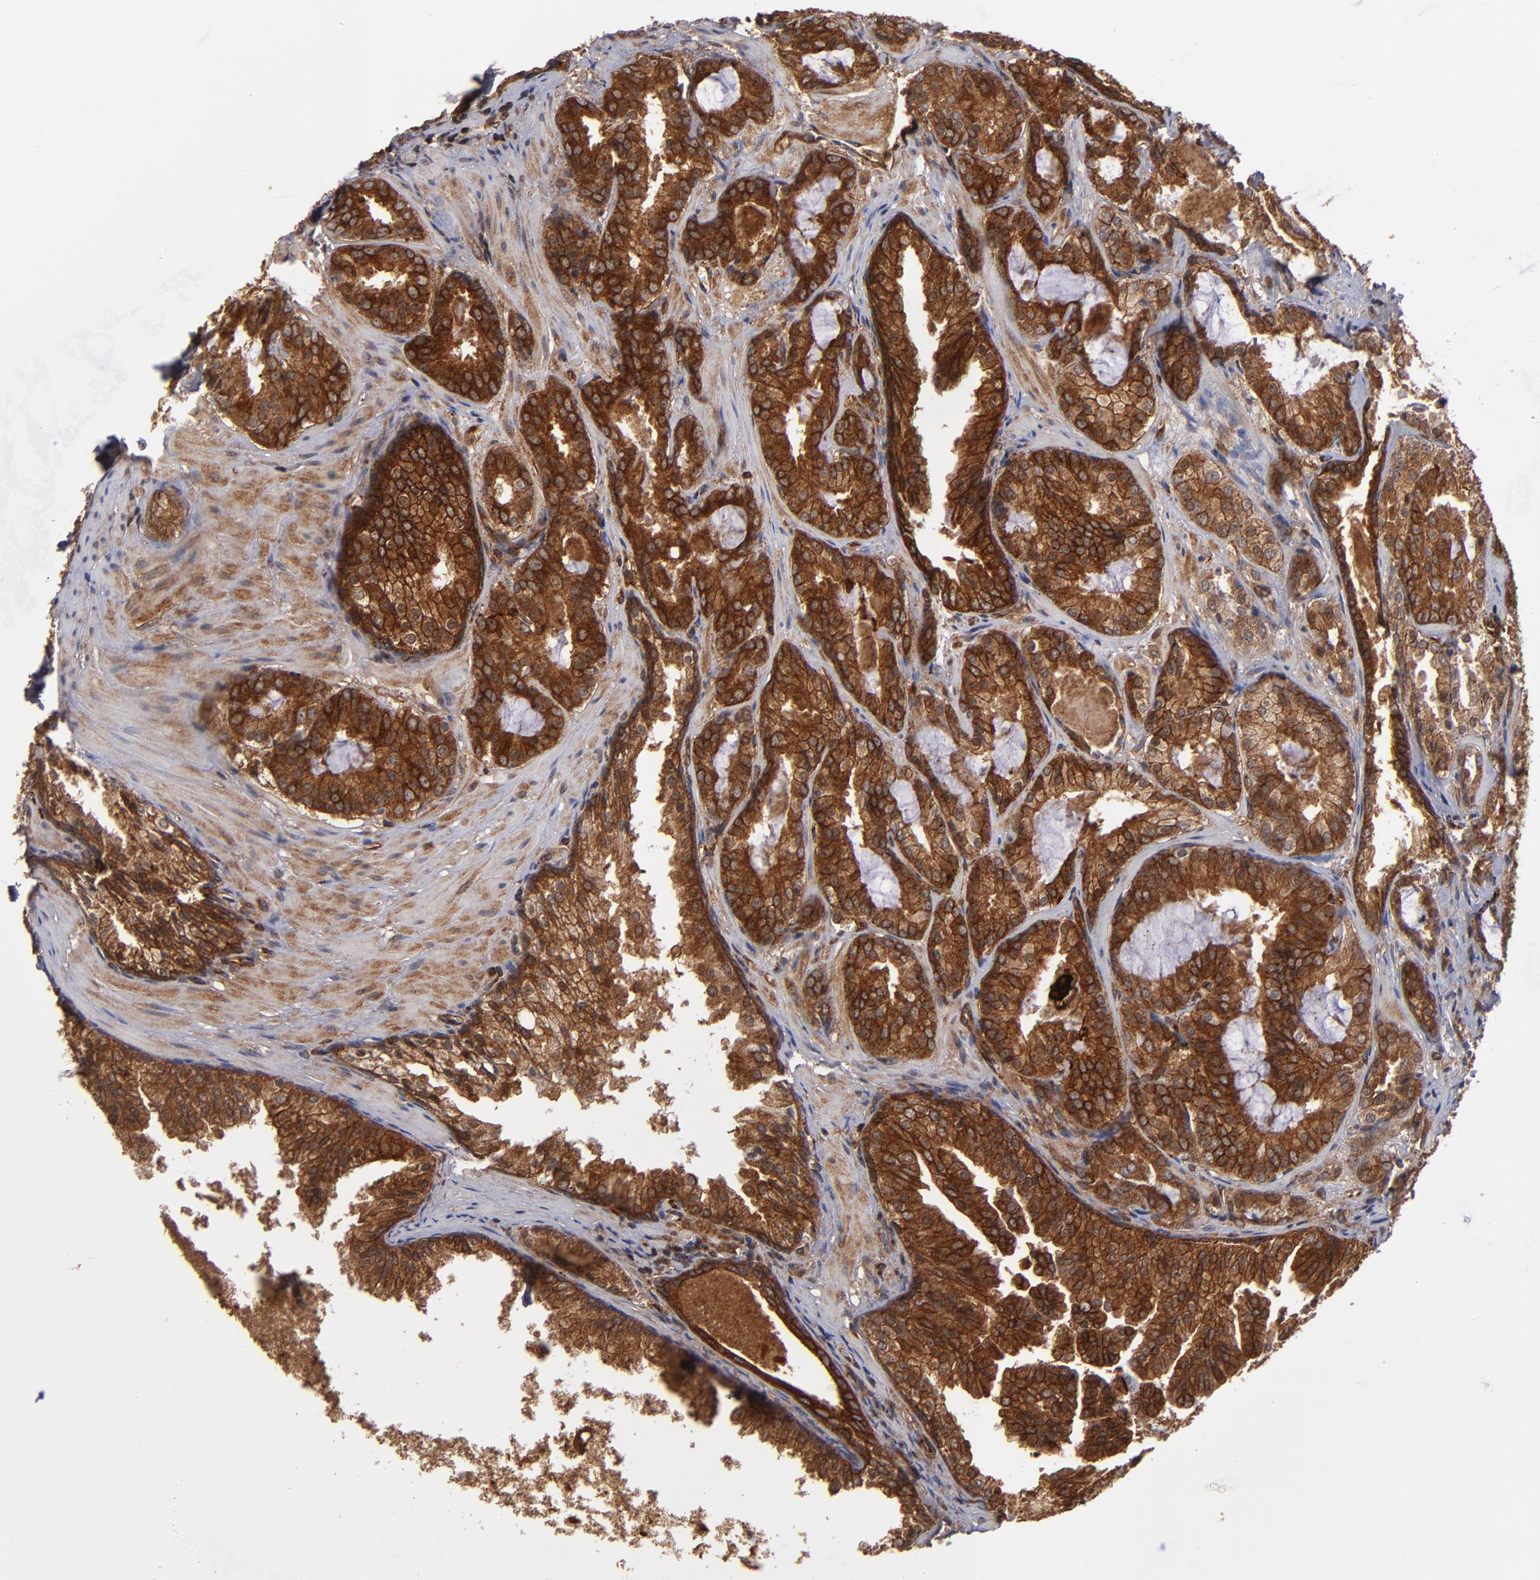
{"staining": {"intensity": "strong", "quantity": ">75%", "location": "cytoplasmic/membranous"}, "tissue": "prostate cancer", "cell_type": "Tumor cells", "image_type": "cancer", "snomed": [{"axis": "morphology", "description": "Adenocarcinoma, Medium grade"}, {"axis": "topography", "description": "Prostate"}], "caption": "A micrograph showing strong cytoplasmic/membranous positivity in about >75% of tumor cells in prostate cancer, as visualized by brown immunohistochemical staining.", "gene": "BDKRB1", "patient": {"sex": "male", "age": 64}}